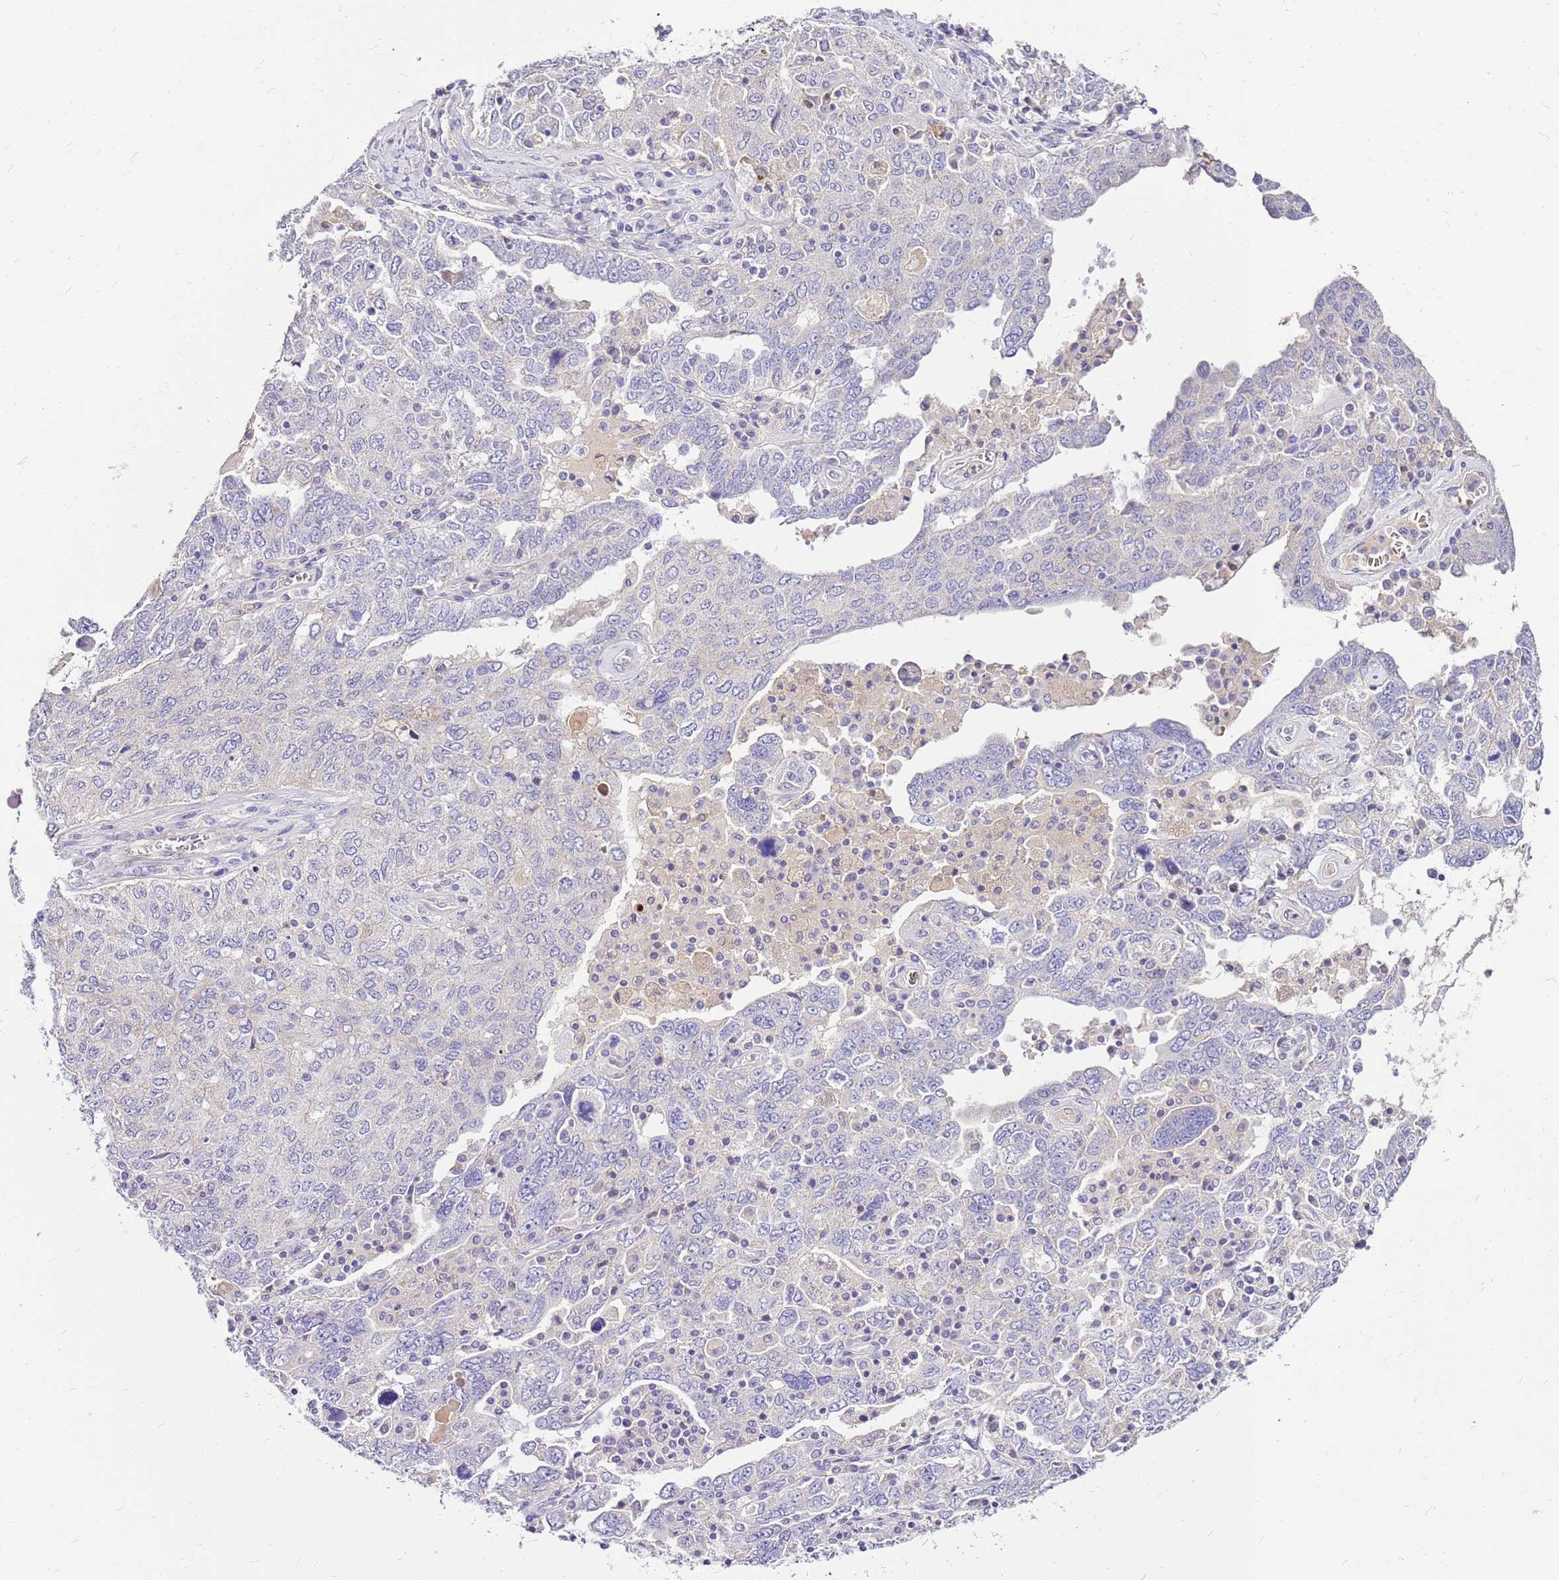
{"staining": {"intensity": "negative", "quantity": "none", "location": "none"}, "tissue": "ovarian cancer", "cell_type": "Tumor cells", "image_type": "cancer", "snomed": [{"axis": "morphology", "description": "Carcinoma, endometroid"}, {"axis": "topography", "description": "Ovary"}], "caption": "Ovarian endometroid carcinoma stained for a protein using IHC shows no positivity tumor cells.", "gene": "DCDC2B", "patient": {"sex": "female", "age": 62}}